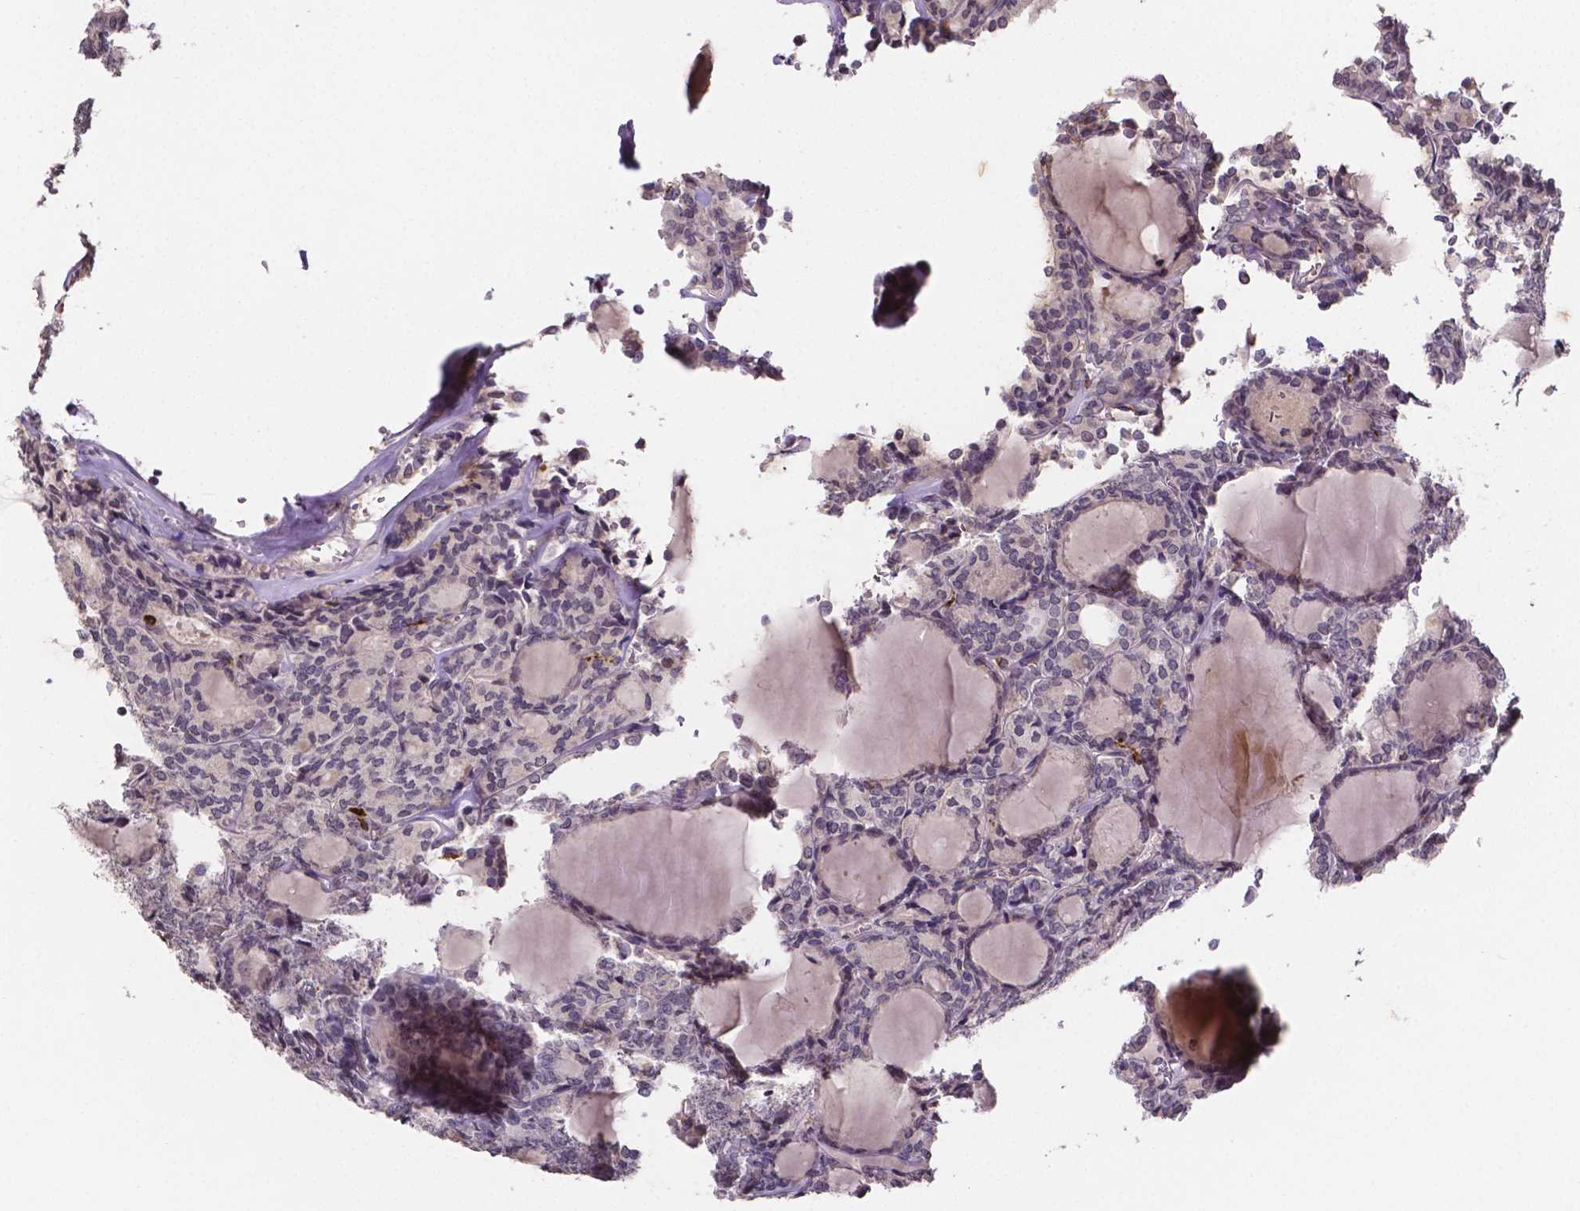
{"staining": {"intensity": "negative", "quantity": "none", "location": "none"}, "tissue": "thyroid cancer", "cell_type": "Tumor cells", "image_type": "cancer", "snomed": [{"axis": "morphology", "description": "Follicular adenoma carcinoma, NOS"}, {"axis": "topography", "description": "Thyroid gland"}], "caption": "The histopathology image exhibits no significant expression in tumor cells of thyroid cancer (follicular adenoma carcinoma).", "gene": "NRGN", "patient": {"sex": "male", "age": 74}}